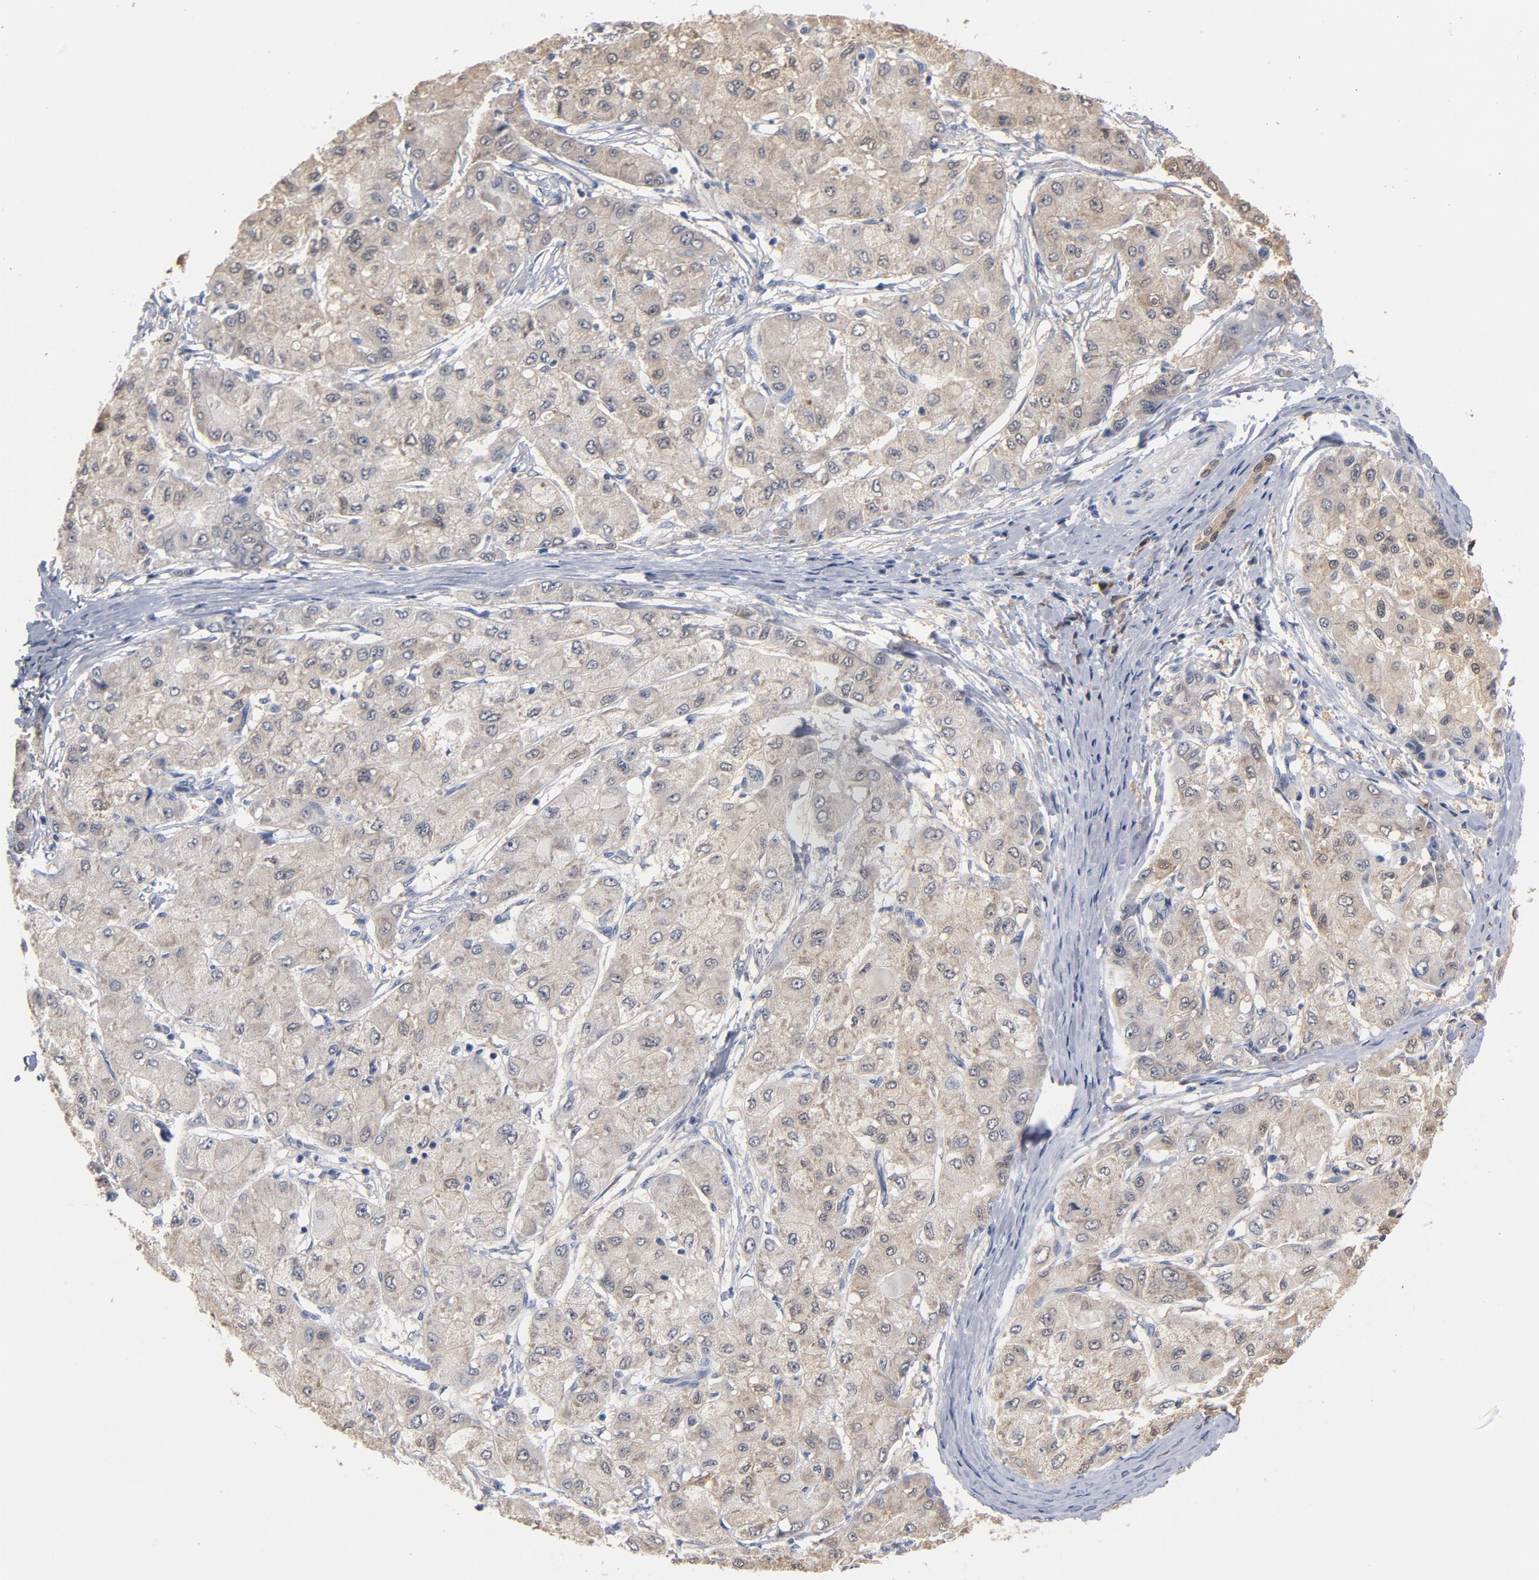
{"staining": {"intensity": "weak", "quantity": "25%-75%", "location": "cytoplasmic/membranous"}, "tissue": "liver cancer", "cell_type": "Tumor cells", "image_type": "cancer", "snomed": [{"axis": "morphology", "description": "Carcinoma, Hepatocellular, NOS"}, {"axis": "topography", "description": "Liver"}], "caption": "Immunohistochemical staining of human liver cancer reveals low levels of weak cytoplasmic/membranous protein staining in approximately 25%-75% of tumor cells.", "gene": "MIF", "patient": {"sex": "male", "age": 80}}